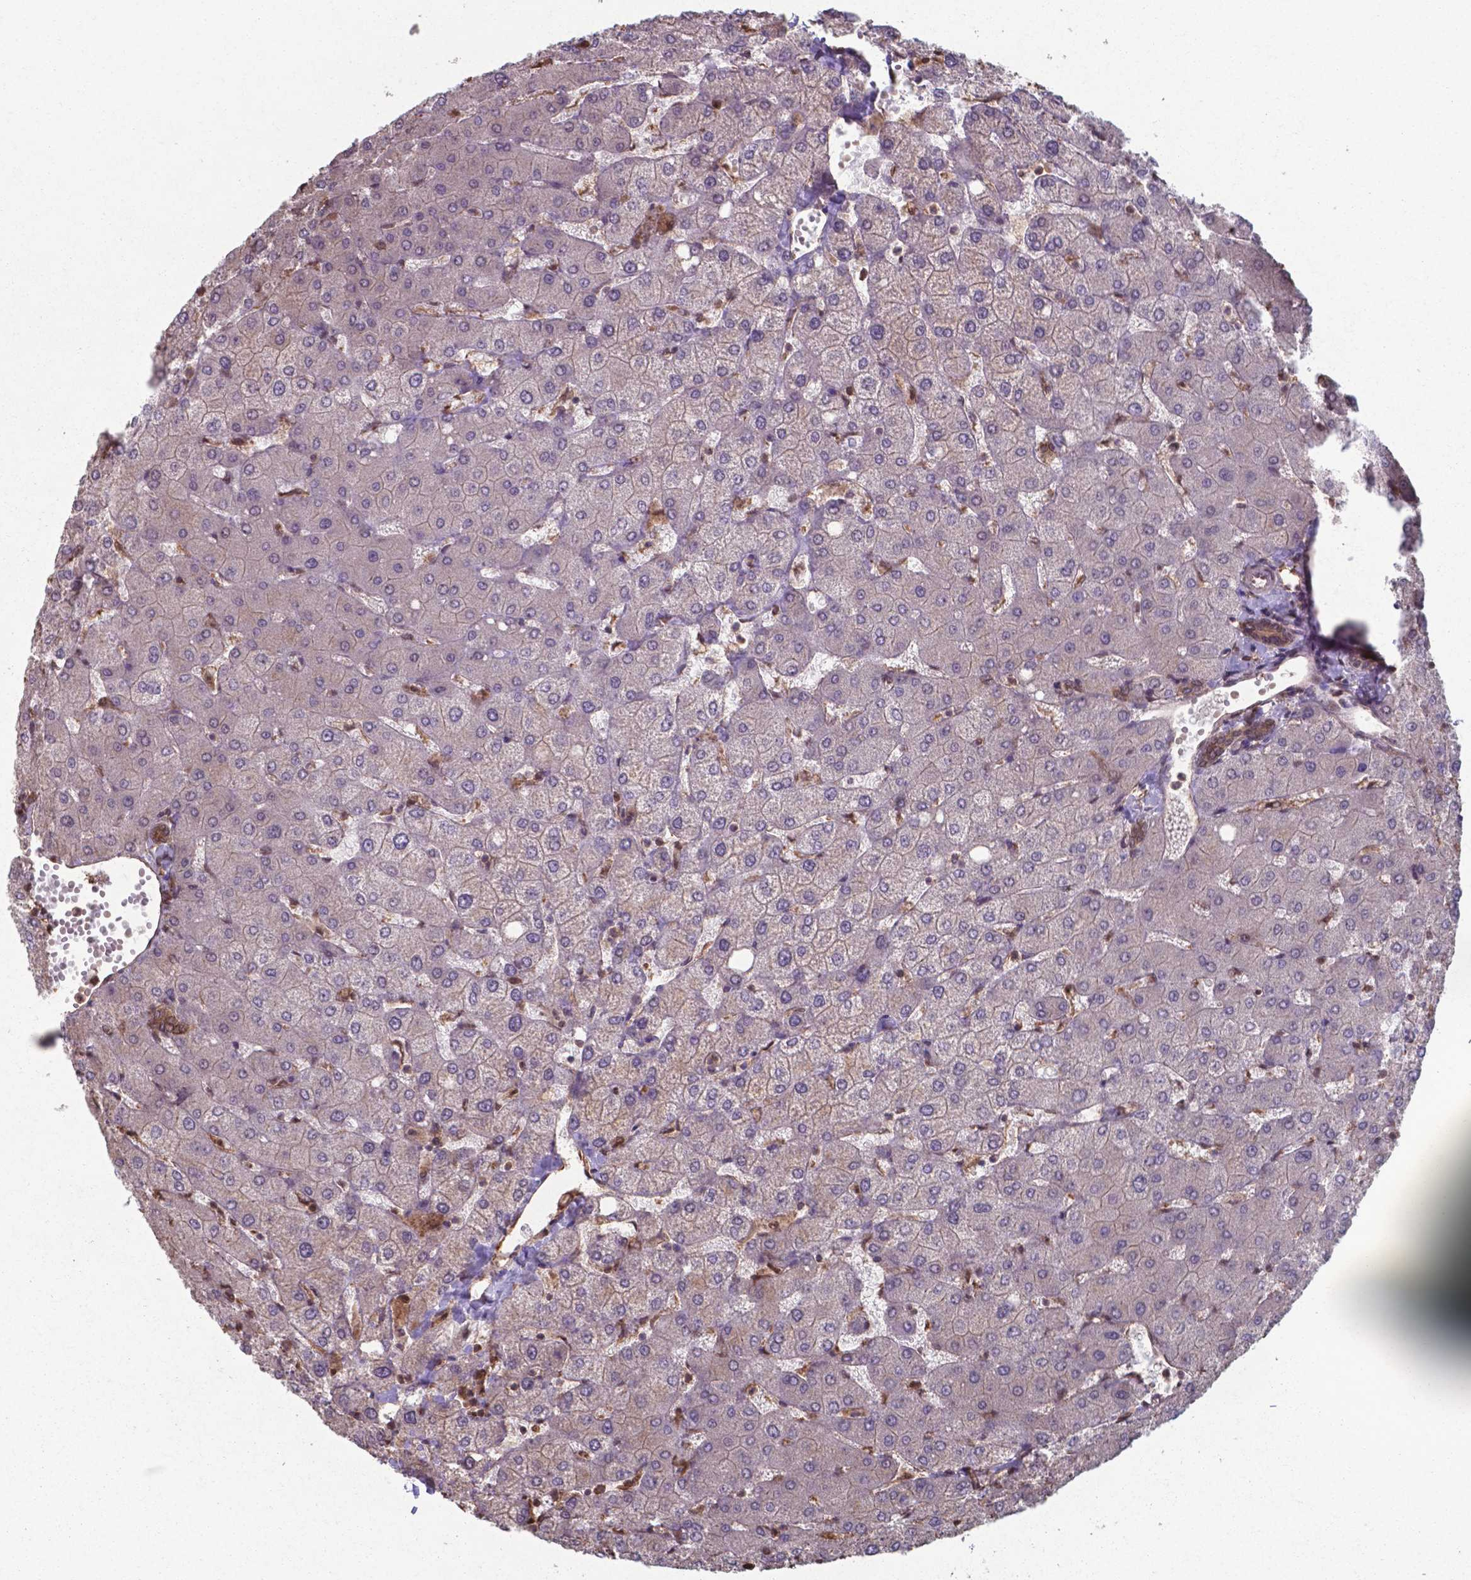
{"staining": {"intensity": "moderate", "quantity": "25%-75%", "location": "cytoplasmic/membranous,nuclear"}, "tissue": "liver", "cell_type": "Cholangiocytes", "image_type": "normal", "snomed": [{"axis": "morphology", "description": "Normal tissue, NOS"}, {"axis": "topography", "description": "Liver"}], "caption": "Immunohistochemistry (IHC) of benign human liver shows medium levels of moderate cytoplasmic/membranous,nuclear positivity in approximately 25%-75% of cholangiocytes. (IHC, brightfield microscopy, high magnification).", "gene": "CHP2", "patient": {"sex": "female", "age": 54}}